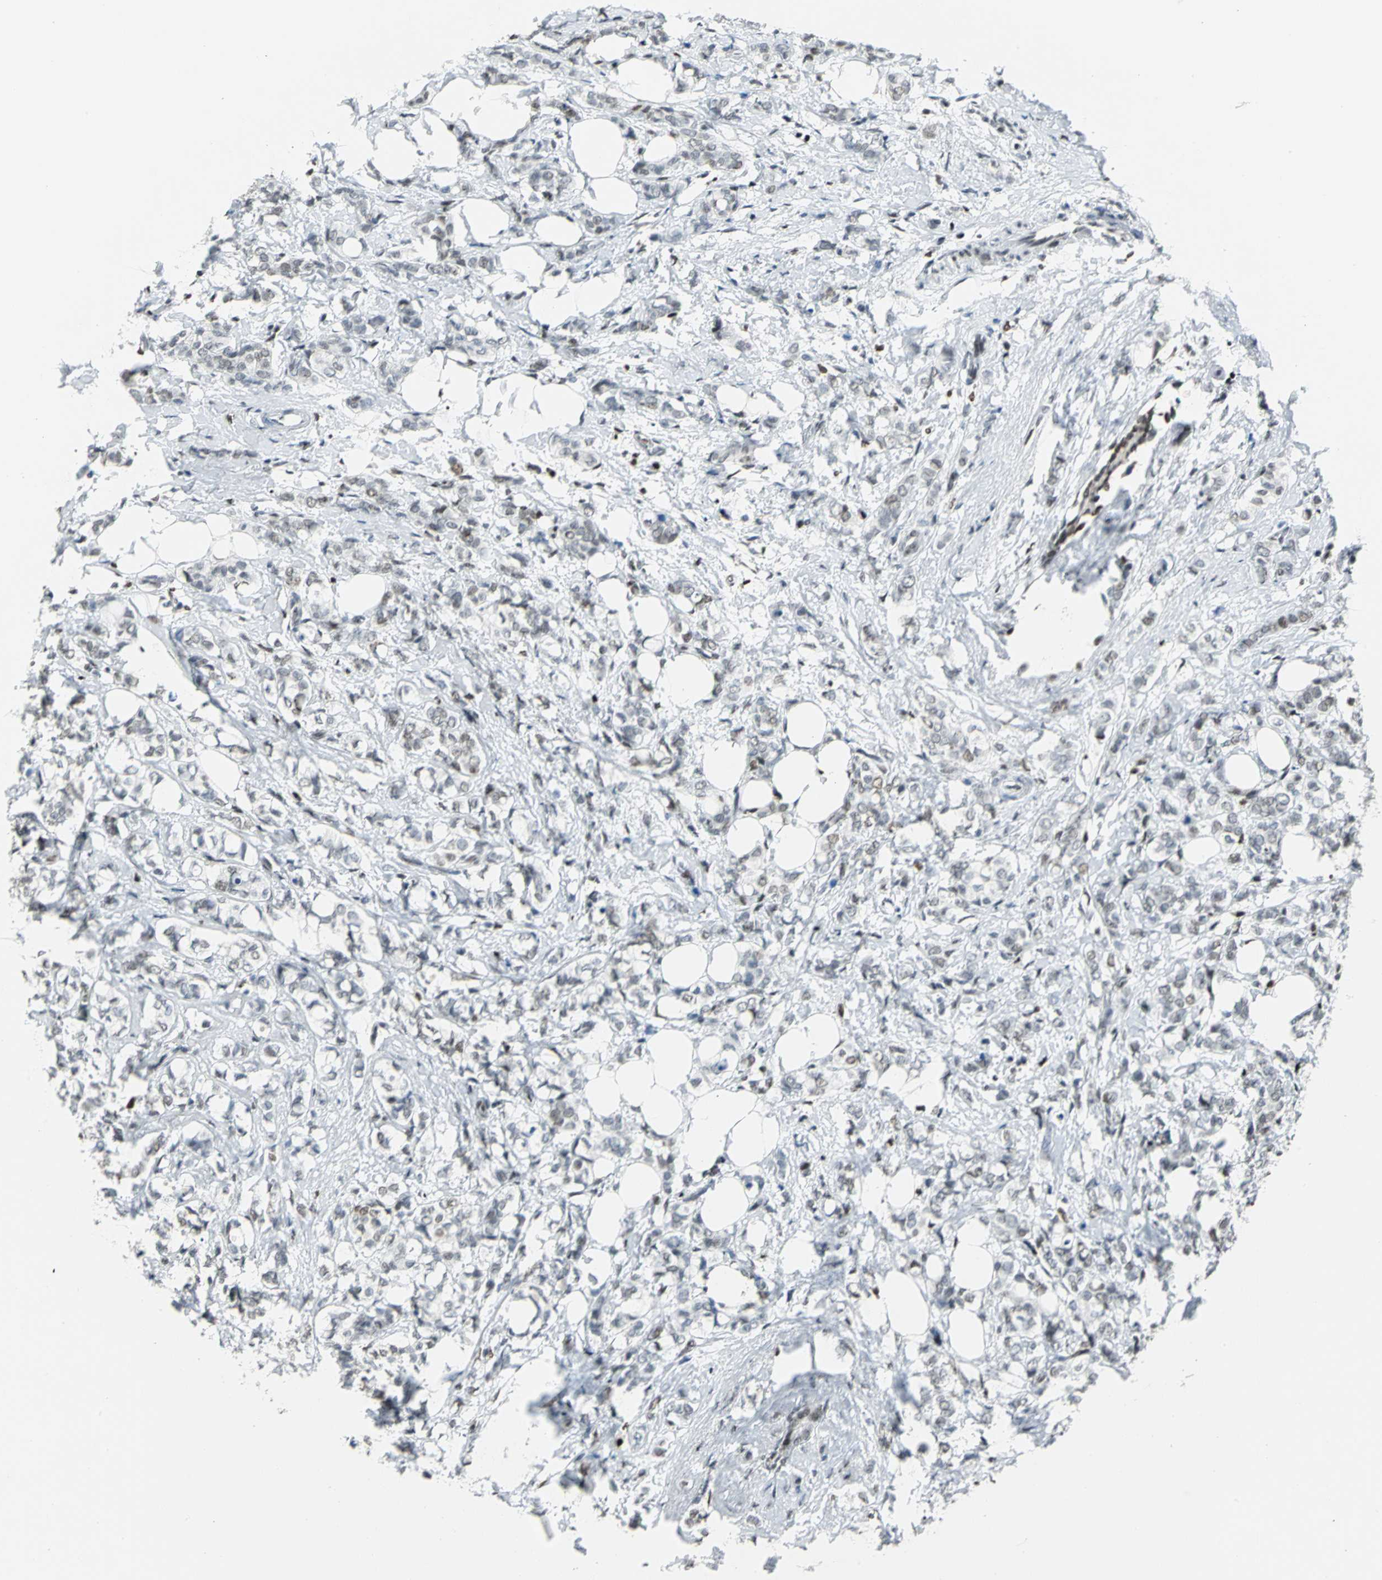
{"staining": {"intensity": "weak", "quantity": ">75%", "location": "nuclear"}, "tissue": "breast cancer", "cell_type": "Tumor cells", "image_type": "cancer", "snomed": [{"axis": "morphology", "description": "Lobular carcinoma"}, {"axis": "topography", "description": "Breast"}], "caption": "Immunohistochemical staining of human breast cancer reveals low levels of weak nuclear expression in approximately >75% of tumor cells.", "gene": "HNRNPD", "patient": {"sex": "female", "age": 60}}